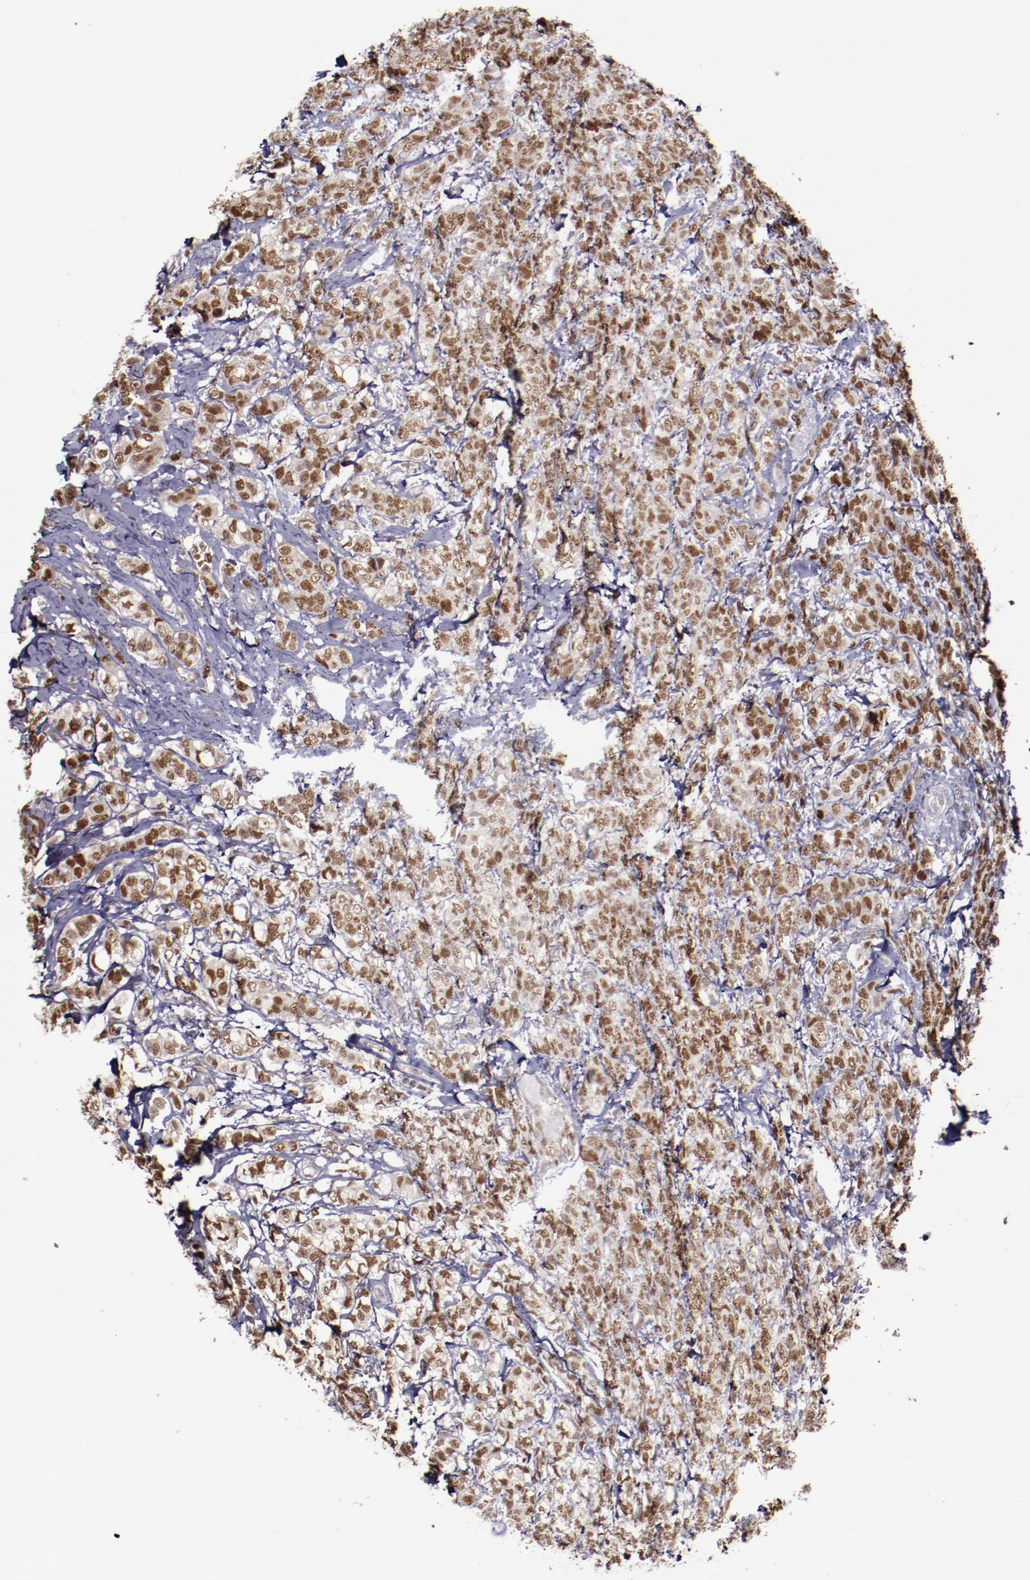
{"staining": {"intensity": "moderate", "quantity": ">75%", "location": "nuclear"}, "tissue": "breast cancer", "cell_type": "Tumor cells", "image_type": "cancer", "snomed": [{"axis": "morphology", "description": "Lobular carcinoma"}, {"axis": "topography", "description": "Breast"}], "caption": "Breast lobular carcinoma stained for a protein (brown) demonstrates moderate nuclear positive staining in about >75% of tumor cells.", "gene": "CHEK2", "patient": {"sex": "female", "age": 60}}